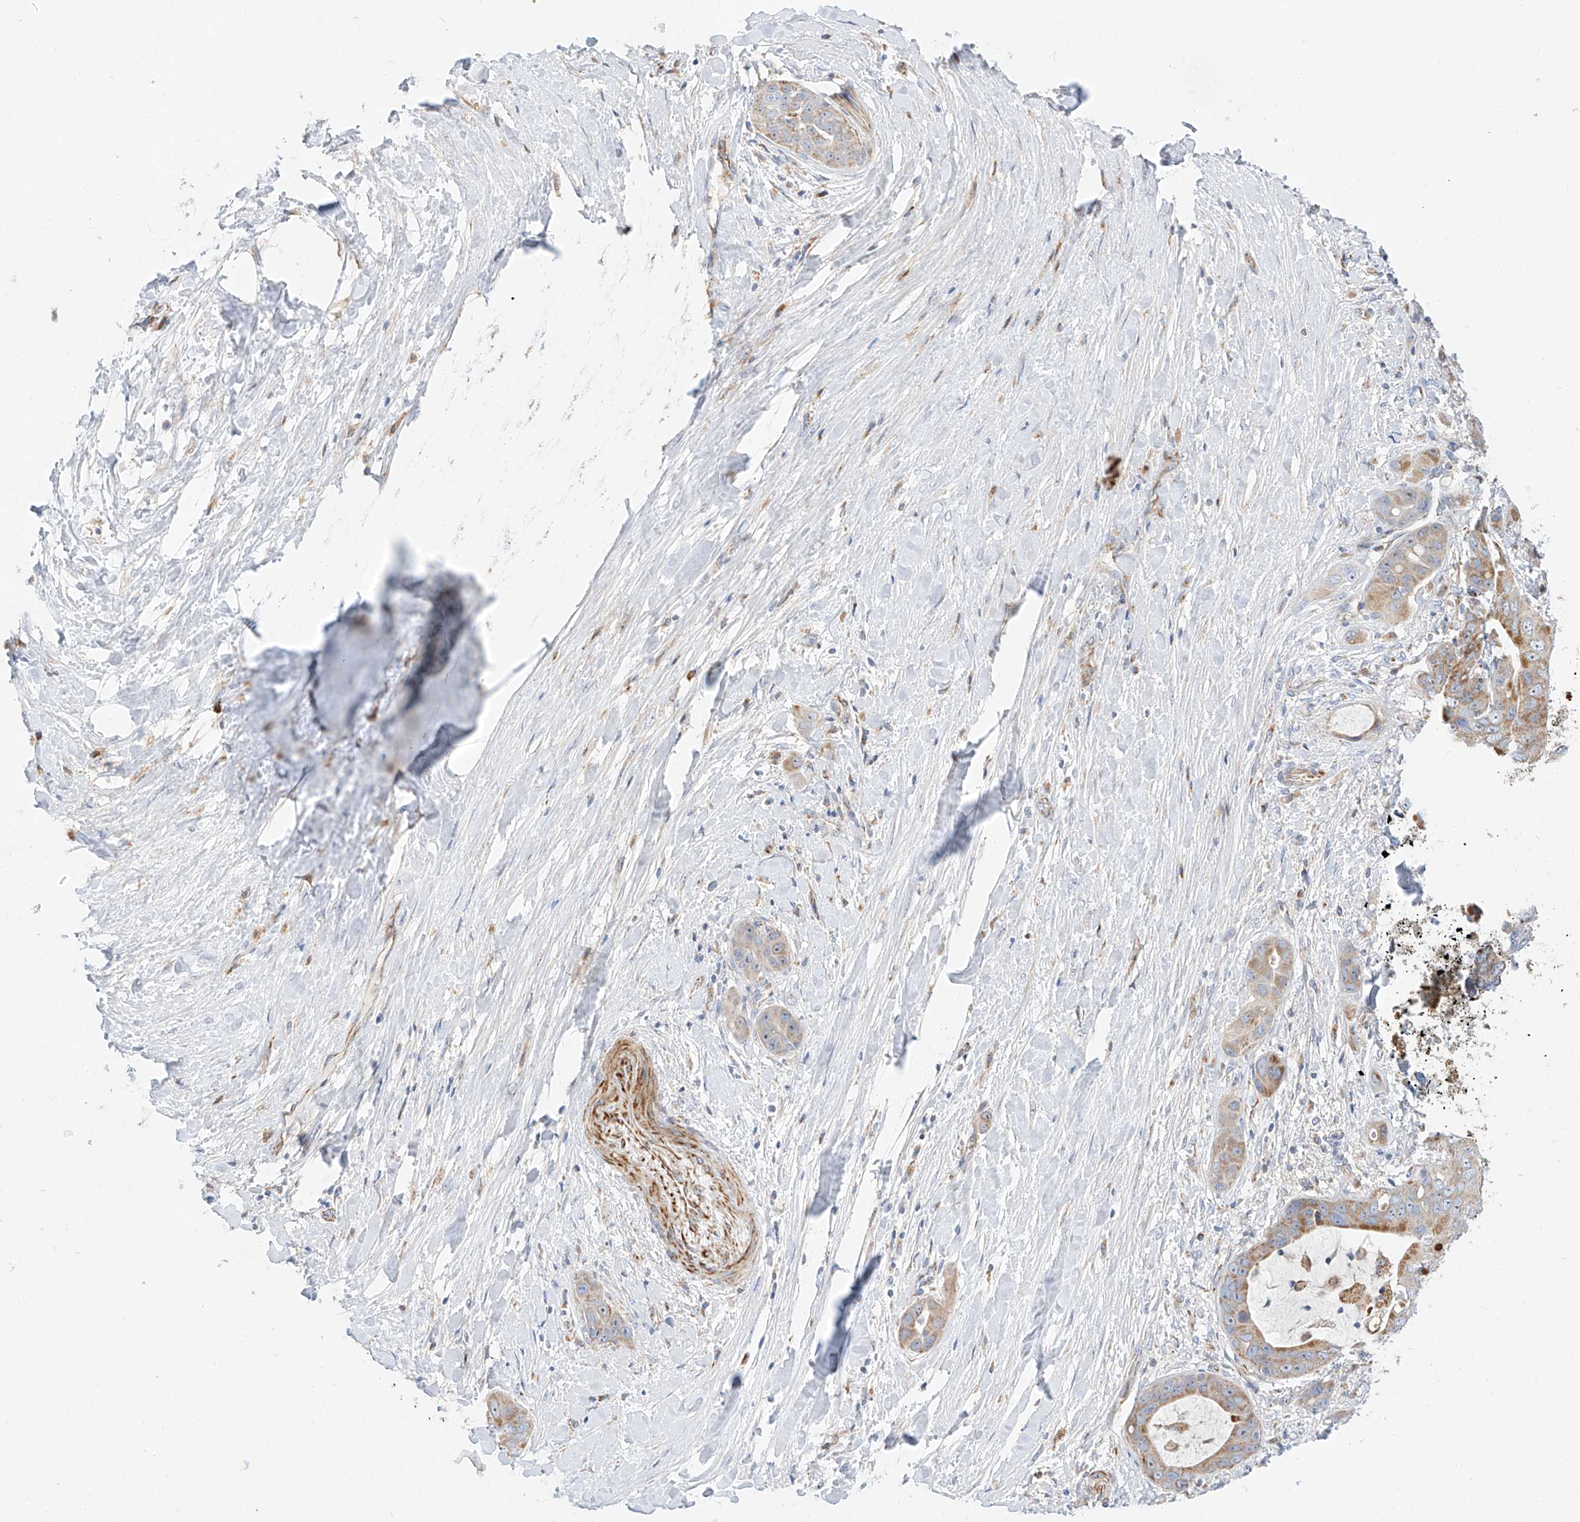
{"staining": {"intensity": "moderate", "quantity": ">75%", "location": "cytoplasmic/membranous"}, "tissue": "liver cancer", "cell_type": "Tumor cells", "image_type": "cancer", "snomed": [{"axis": "morphology", "description": "Cholangiocarcinoma"}, {"axis": "topography", "description": "Liver"}], "caption": "IHC of human liver cholangiocarcinoma demonstrates medium levels of moderate cytoplasmic/membranous staining in approximately >75% of tumor cells.", "gene": "CST9", "patient": {"sex": "female", "age": 52}}